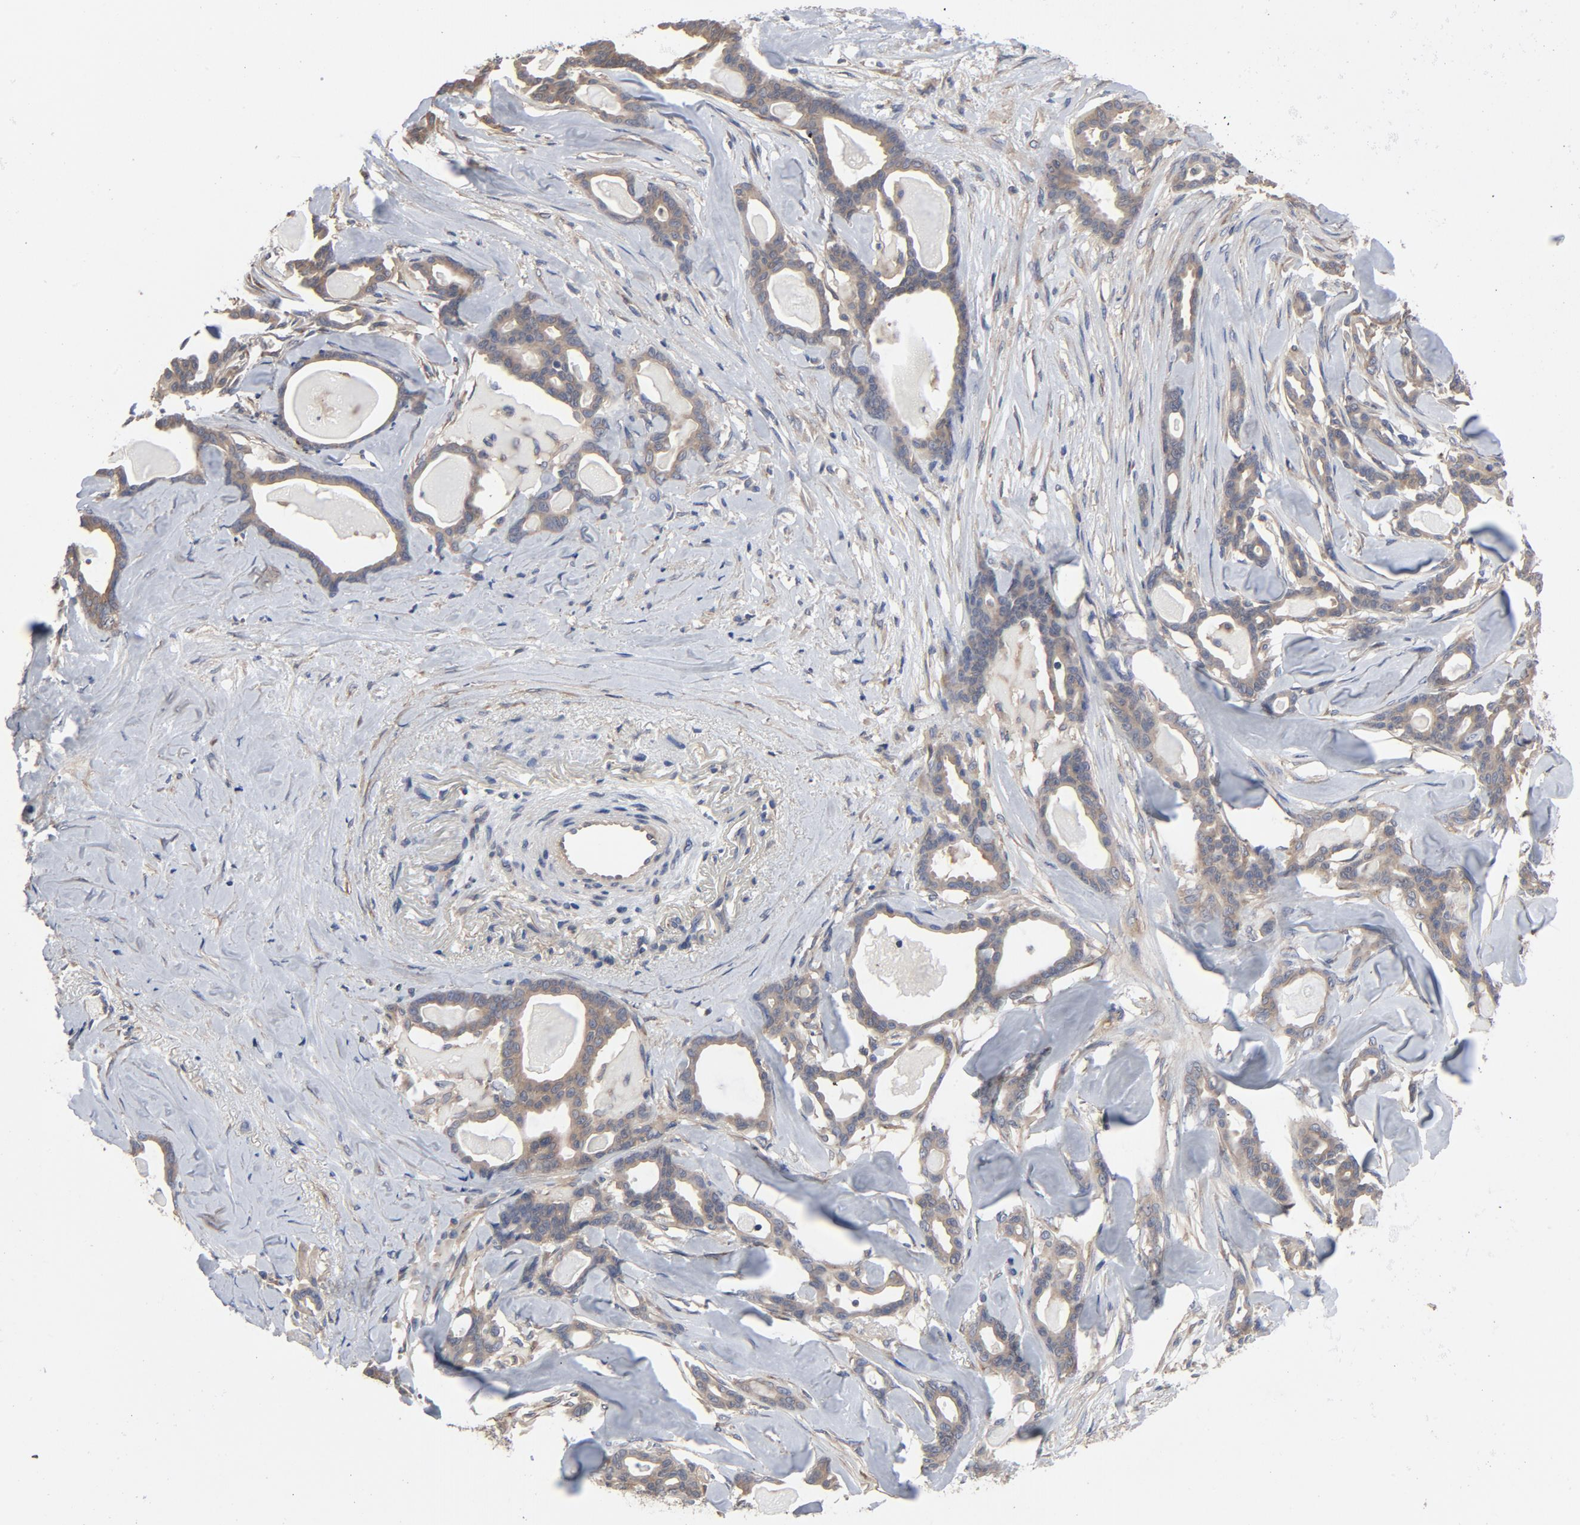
{"staining": {"intensity": "moderate", "quantity": ">75%", "location": "cytoplasmic/membranous"}, "tissue": "pancreatic cancer", "cell_type": "Tumor cells", "image_type": "cancer", "snomed": [{"axis": "morphology", "description": "Adenocarcinoma, NOS"}, {"axis": "topography", "description": "Pancreas"}], "caption": "The histopathology image shows staining of pancreatic cancer (adenocarcinoma), revealing moderate cytoplasmic/membranous protein staining (brown color) within tumor cells.", "gene": "DYNLT3", "patient": {"sex": "male", "age": 63}}